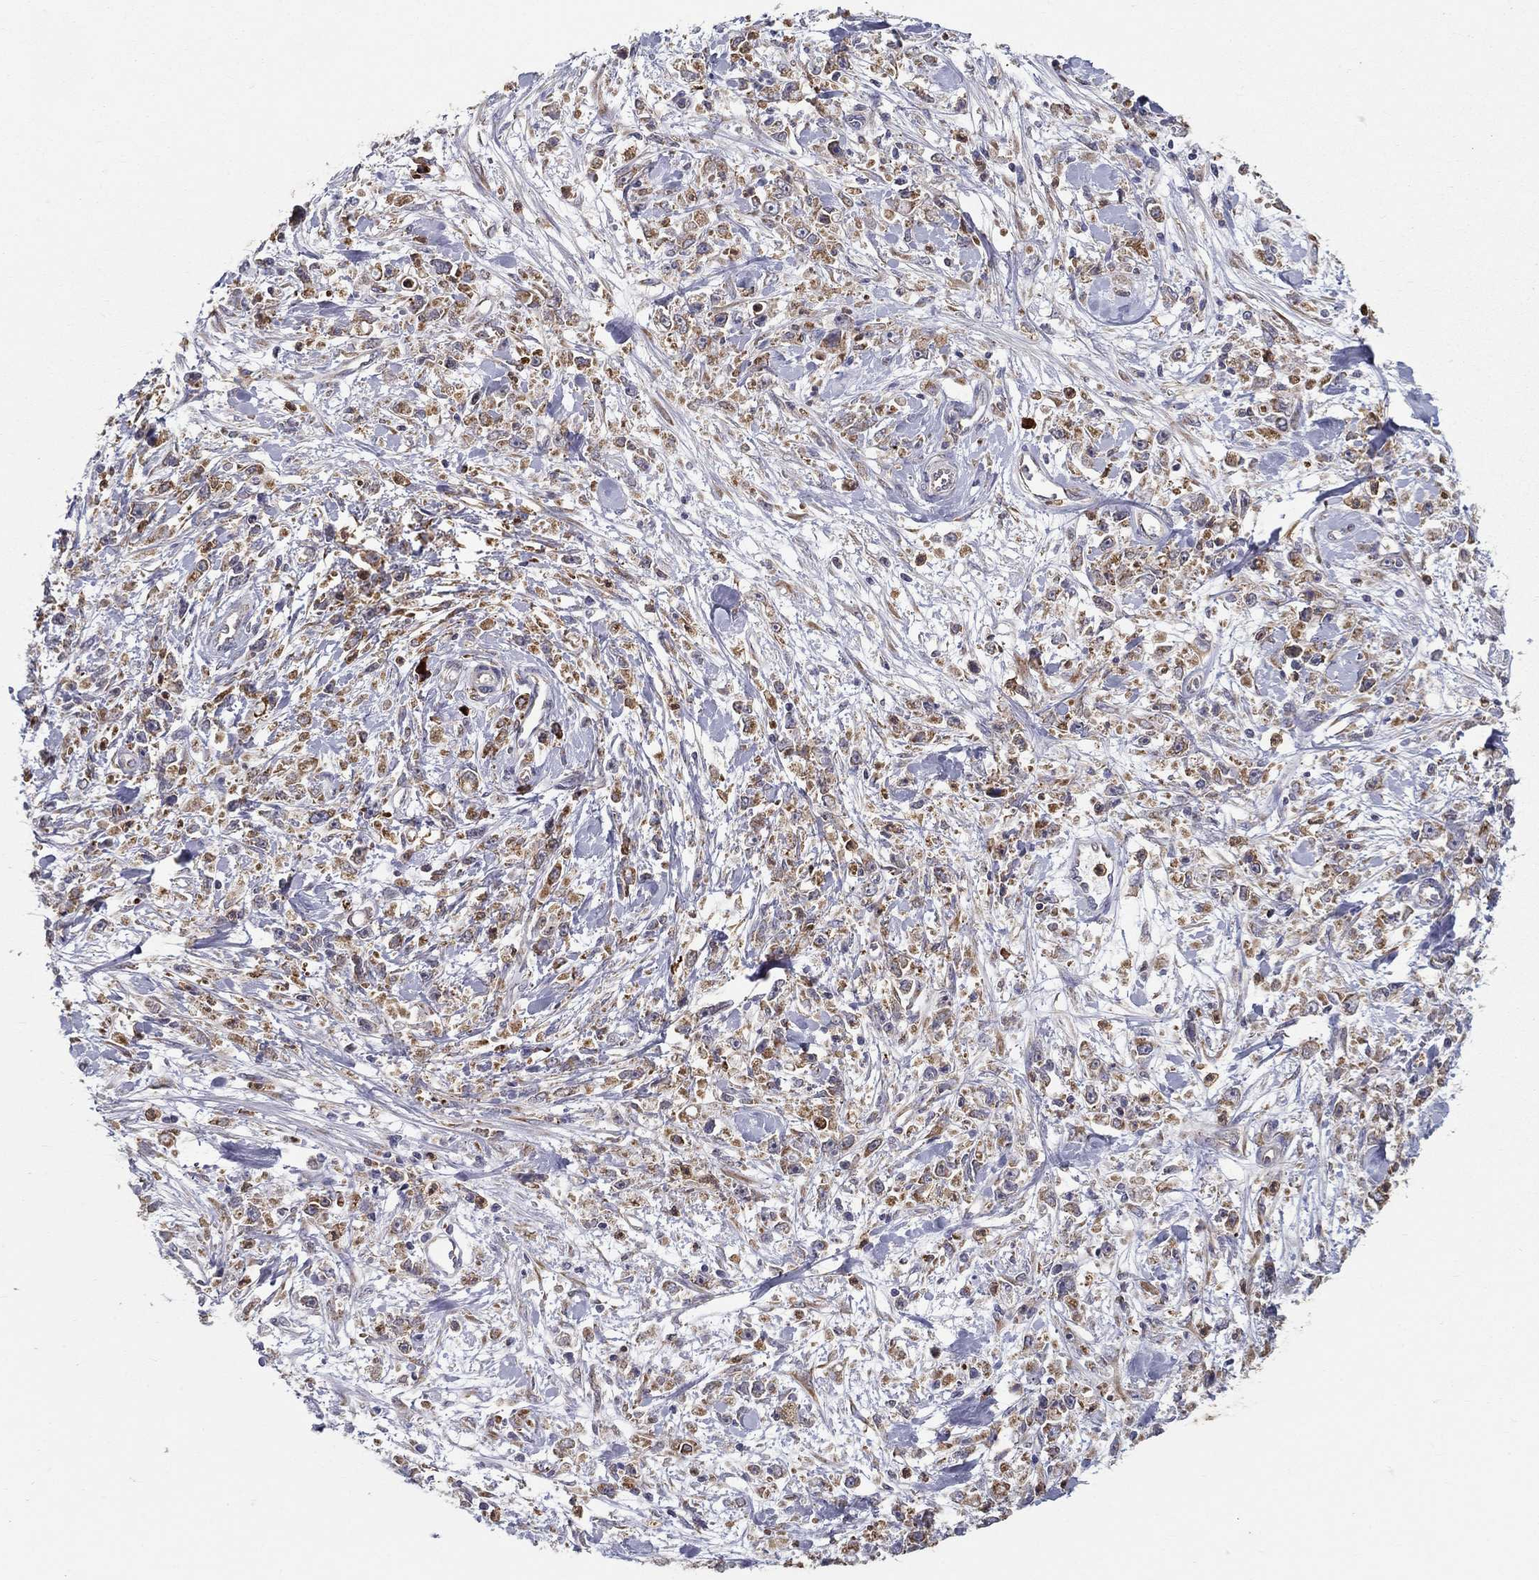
{"staining": {"intensity": "moderate", "quantity": ">75%", "location": "cytoplasmic/membranous"}, "tissue": "stomach cancer", "cell_type": "Tumor cells", "image_type": "cancer", "snomed": [{"axis": "morphology", "description": "Adenocarcinoma, NOS"}, {"axis": "topography", "description": "Stomach"}], "caption": "High-magnification brightfield microscopy of adenocarcinoma (stomach) stained with DAB (brown) and counterstained with hematoxylin (blue). tumor cells exhibit moderate cytoplasmic/membranous staining is seen in about>75% of cells.", "gene": "PRDX4", "patient": {"sex": "female", "age": 59}}